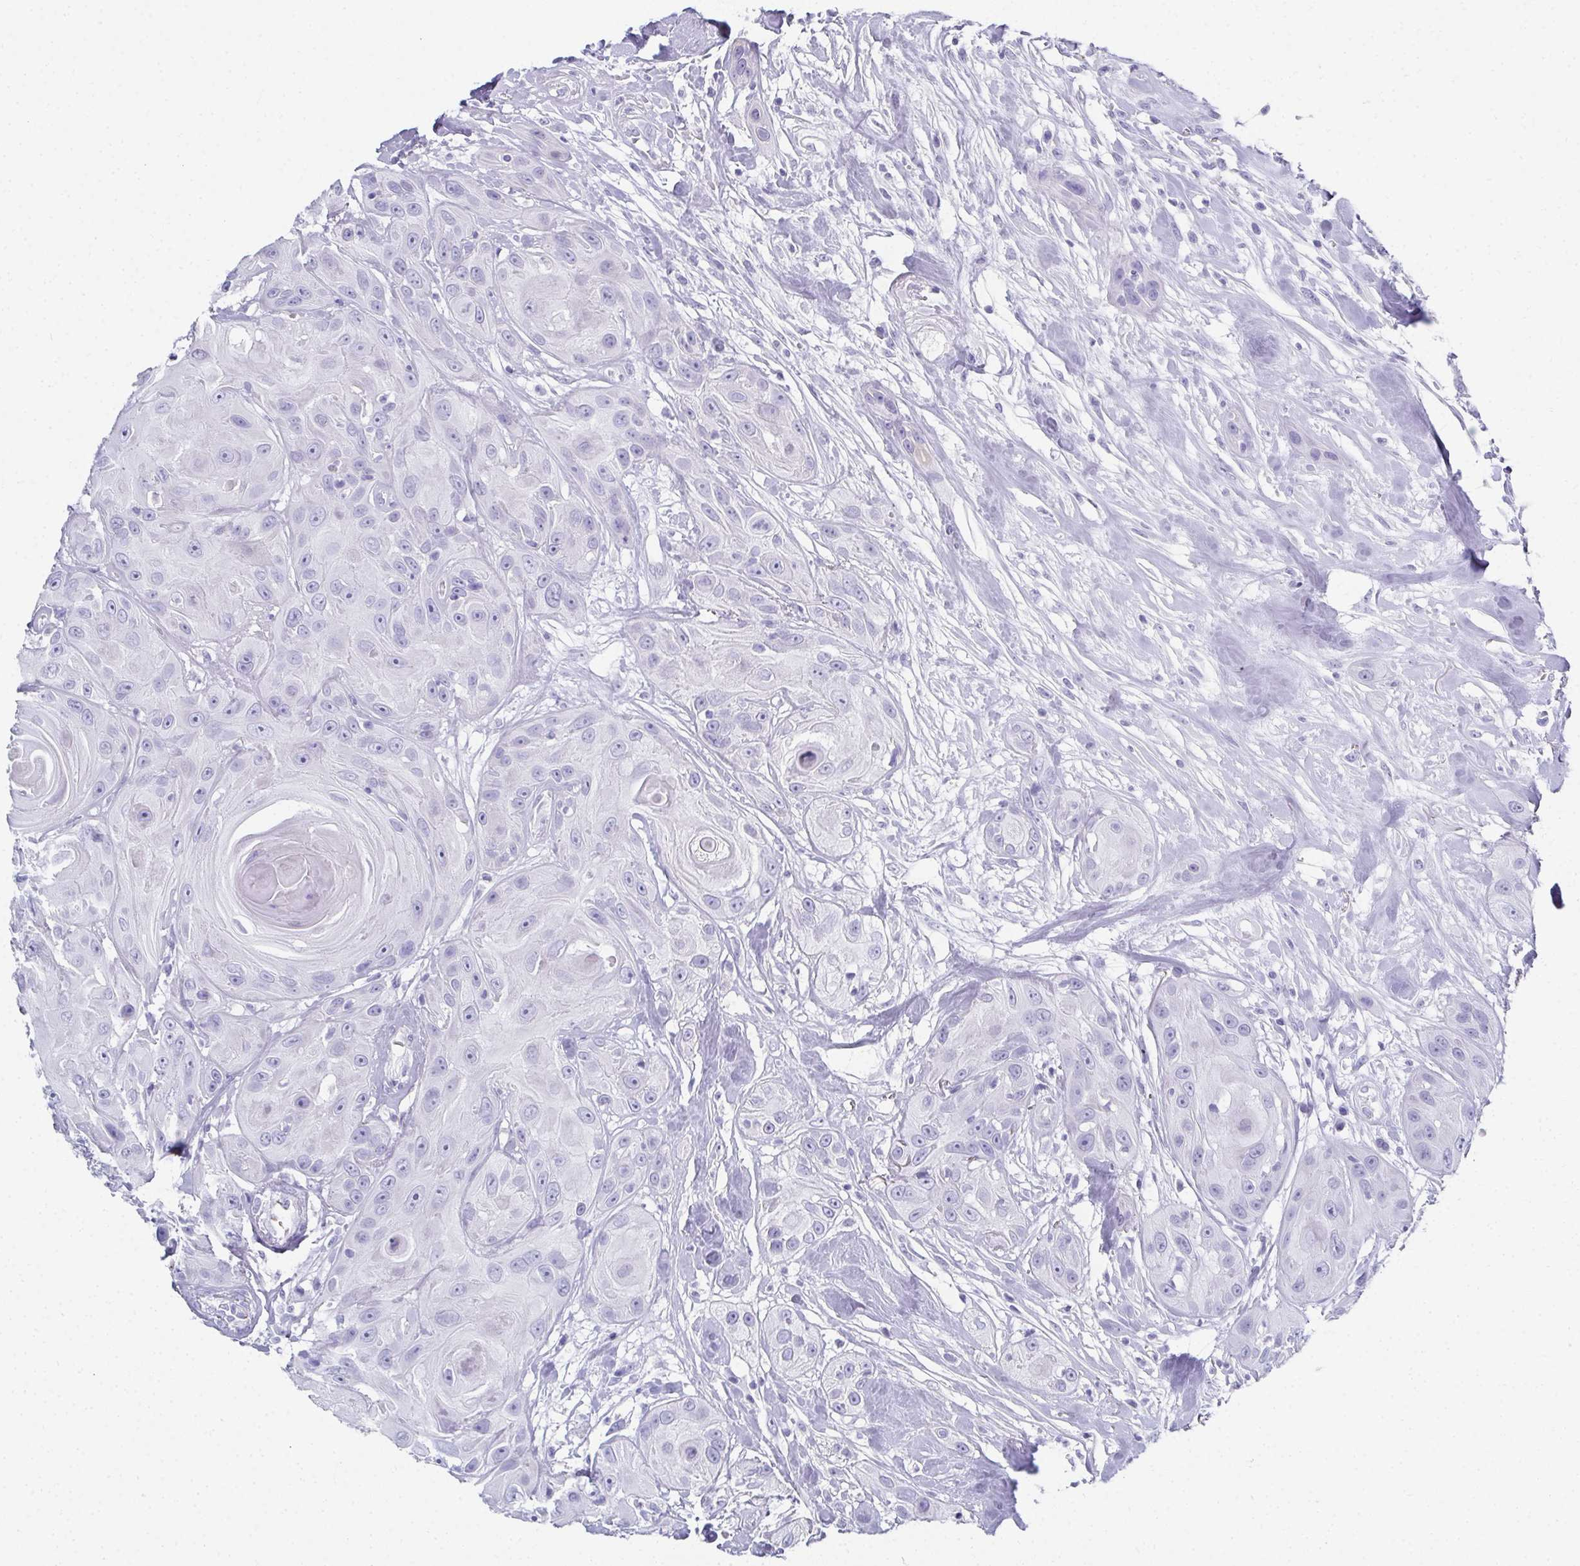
{"staining": {"intensity": "negative", "quantity": "none", "location": "none"}, "tissue": "head and neck cancer", "cell_type": "Tumor cells", "image_type": "cancer", "snomed": [{"axis": "morphology", "description": "Squamous cell carcinoma, NOS"}, {"axis": "topography", "description": "Oral tissue"}, {"axis": "topography", "description": "Head-Neck"}], "caption": "Tumor cells show no significant positivity in head and neck squamous cell carcinoma.", "gene": "SYCP1", "patient": {"sex": "male", "age": 77}}